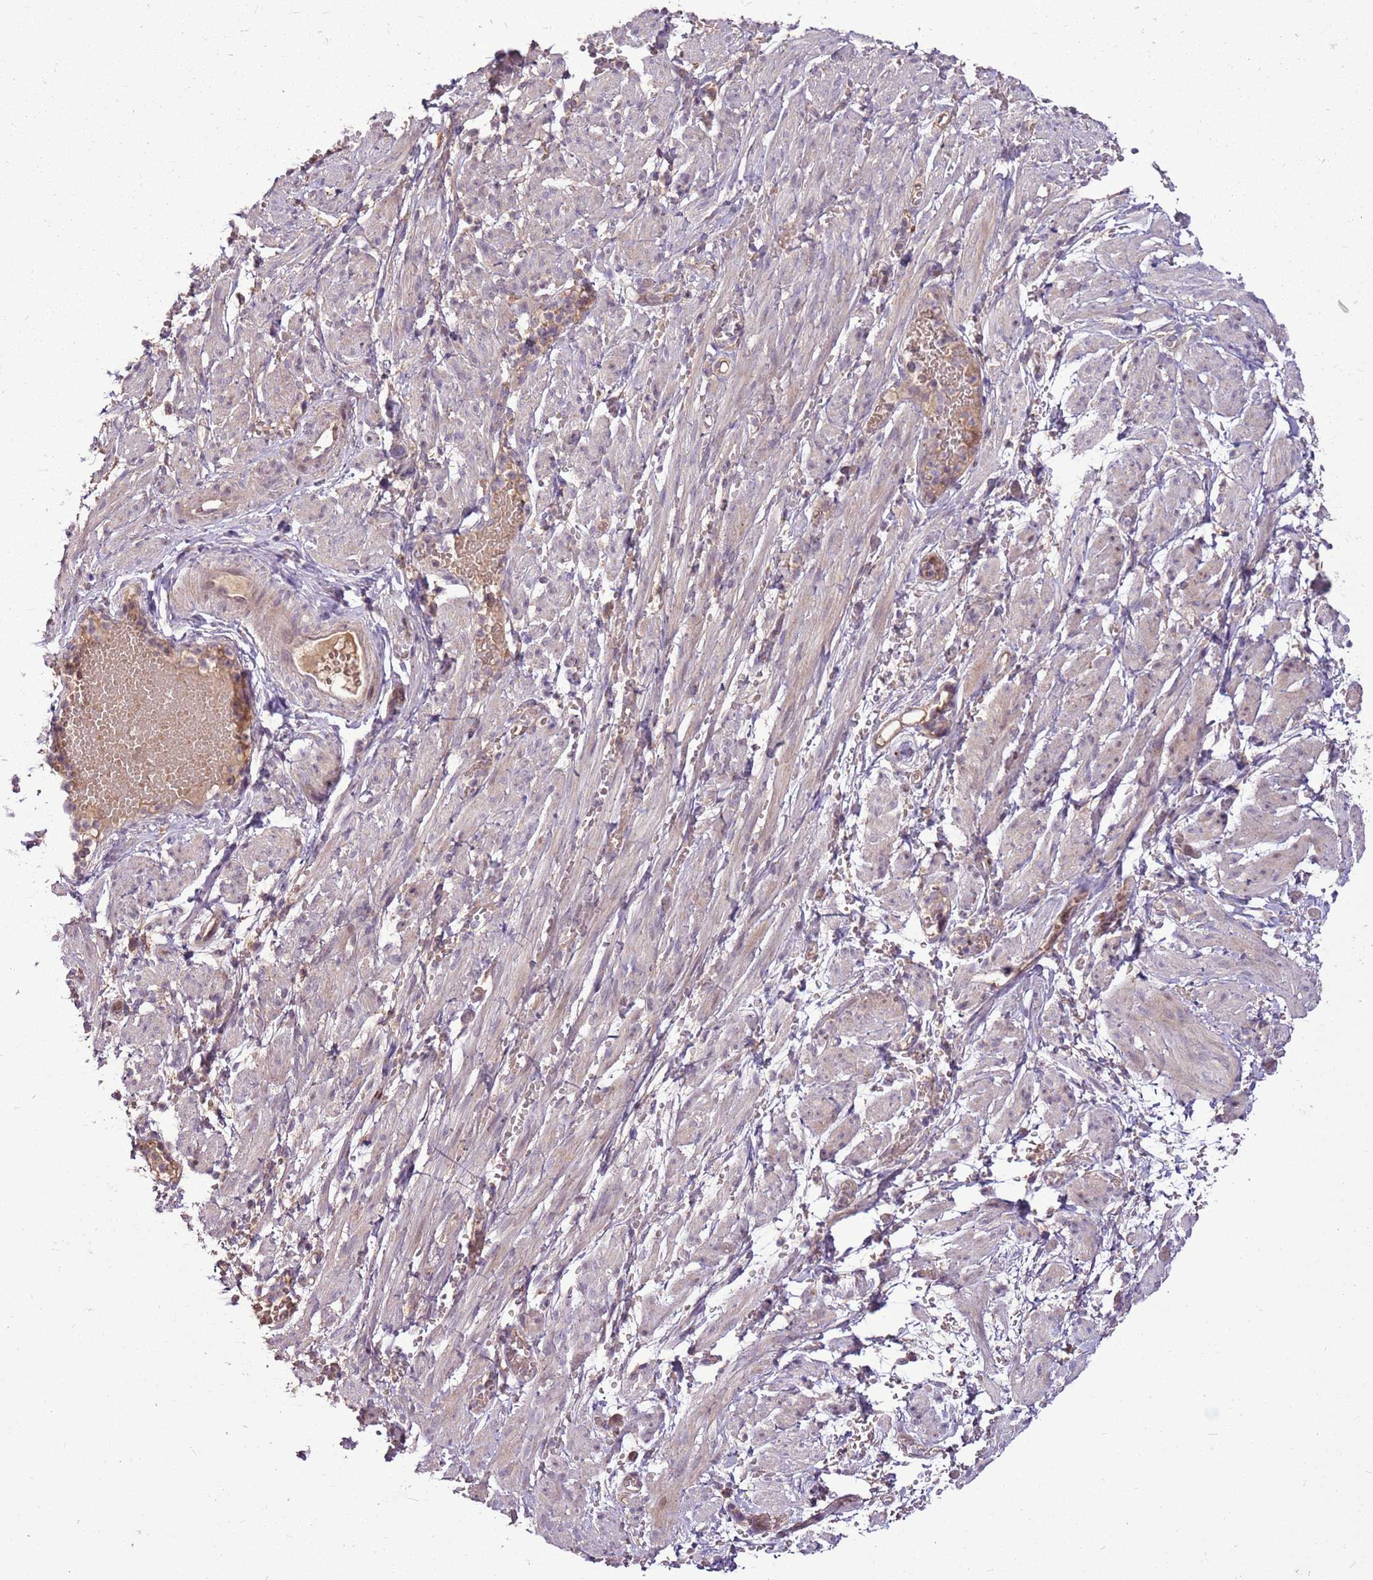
{"staining": {"intensity": "weak", "quantity": ">75%", "location": "cytoplasmic/membranous"}, "tissue": "adipose tissue", "cell_type": "Adipocytes", "image_type": "normal", "snomed": [{"axis": "morphology", "description": "Normal tissue, NOS"}, {"axis": "topography", "description": "Smooth muscle"}, {"axis": "topography", "description": "Peripheral nerve tissue"}], "caption": "Immunohistochemistry (IHC) photomicrograph of unremarkable human adipose tissue stained for a protein (brown), which reveals low levels of weak cytoplasmic/membranous expression in approximately >75% of adipocytes.", "gene": "ANKRD24", "patient": {"sex": "female", "age": 39}}